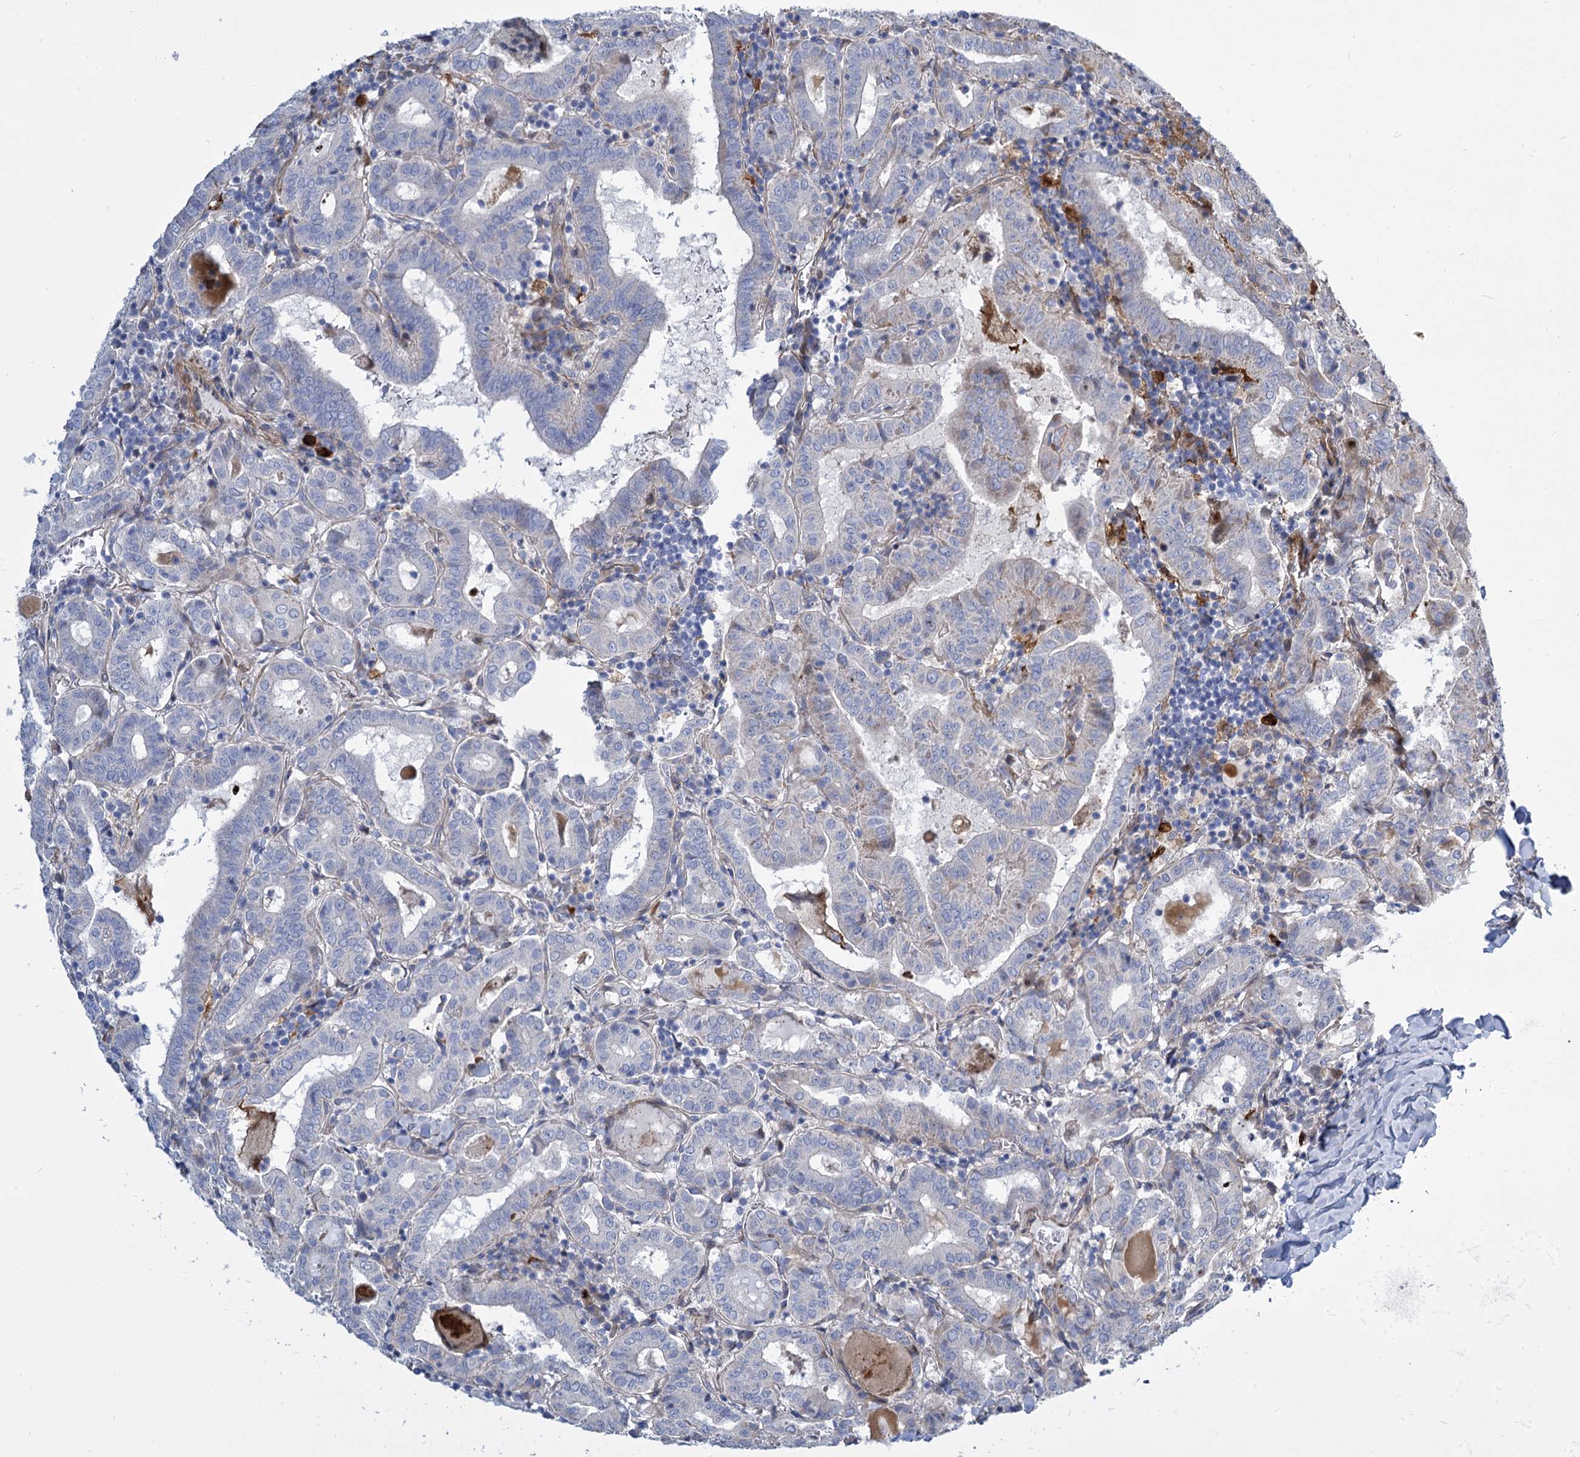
{"staining": {"intensity": "negative", "quantity": "none", "location": "none"}, "tissue": "thyroid cancer", "cell_type": "Tumor cells", "image_type": "cancer", "snomed": [{"axis": "morphology", "description": "Papillary adenocarcinoma, NOS"}, {"axis": "topography", "description": "Thyroid gland"}], "caption": "Tumor cells are negative for brown protein staining in thyroid cancer.", "gene": "TRIM77", "patient": {"sex": "female", "age": 72}}